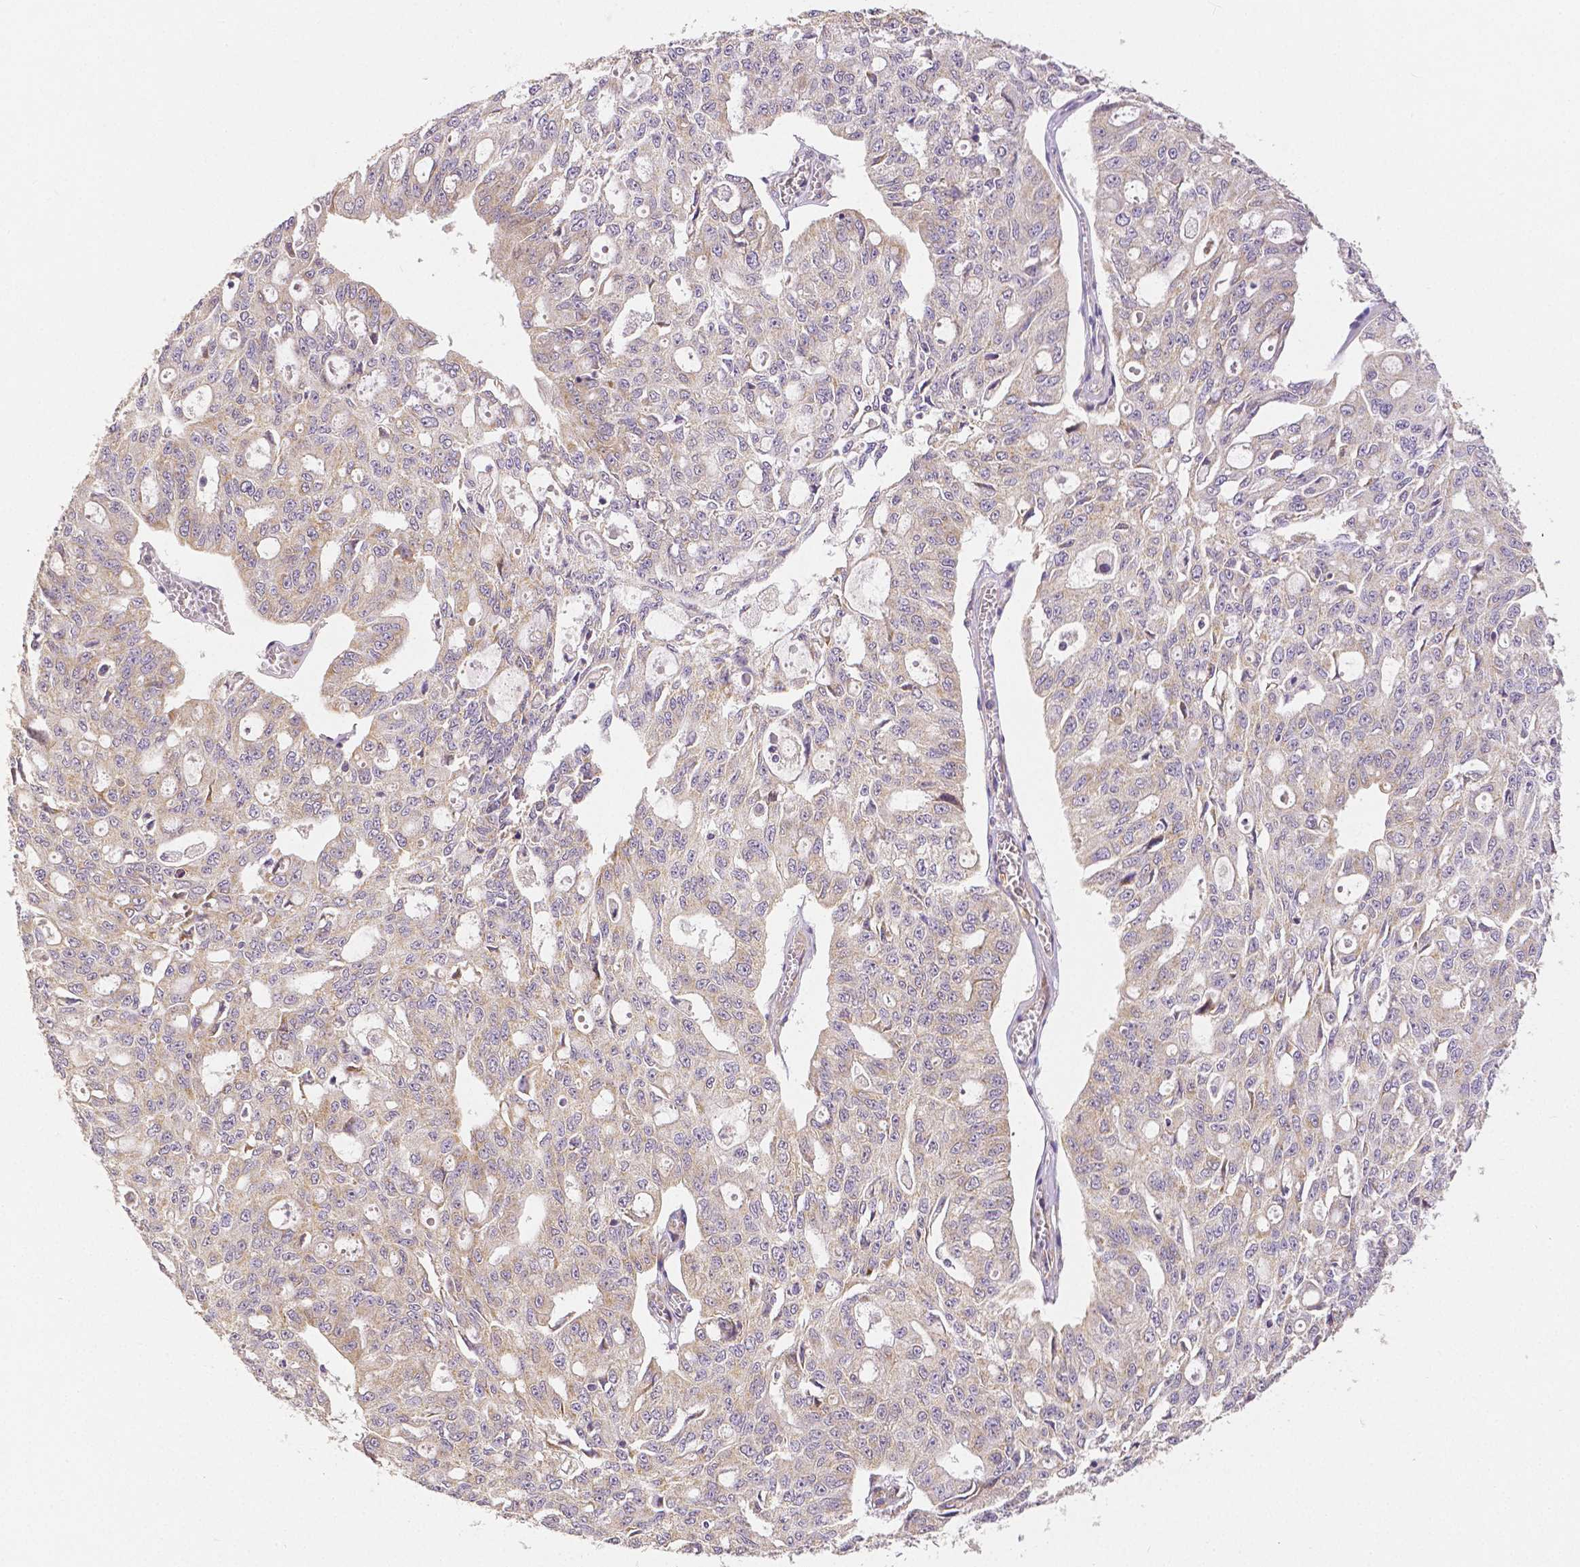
{"staining": {"intensity": "weak", "quantity": "<25%", "location": "cytoplasmic/membranous"}, "tissue": "ovarian cancer", "cell_type": "Tumor cells", "image_type": "cancer", "snomed": [{"axis": "morphology", "description": "Carcinoma, endometroid"}, {"axis": "topography", "description": "Ovary"}], "caption": "A micrograph of human endometroid carcinoma (ovarian) is negative for staining in tumor cells.", "gene": "RHOT1", "patient": {"sex": "female", "age": 65}}